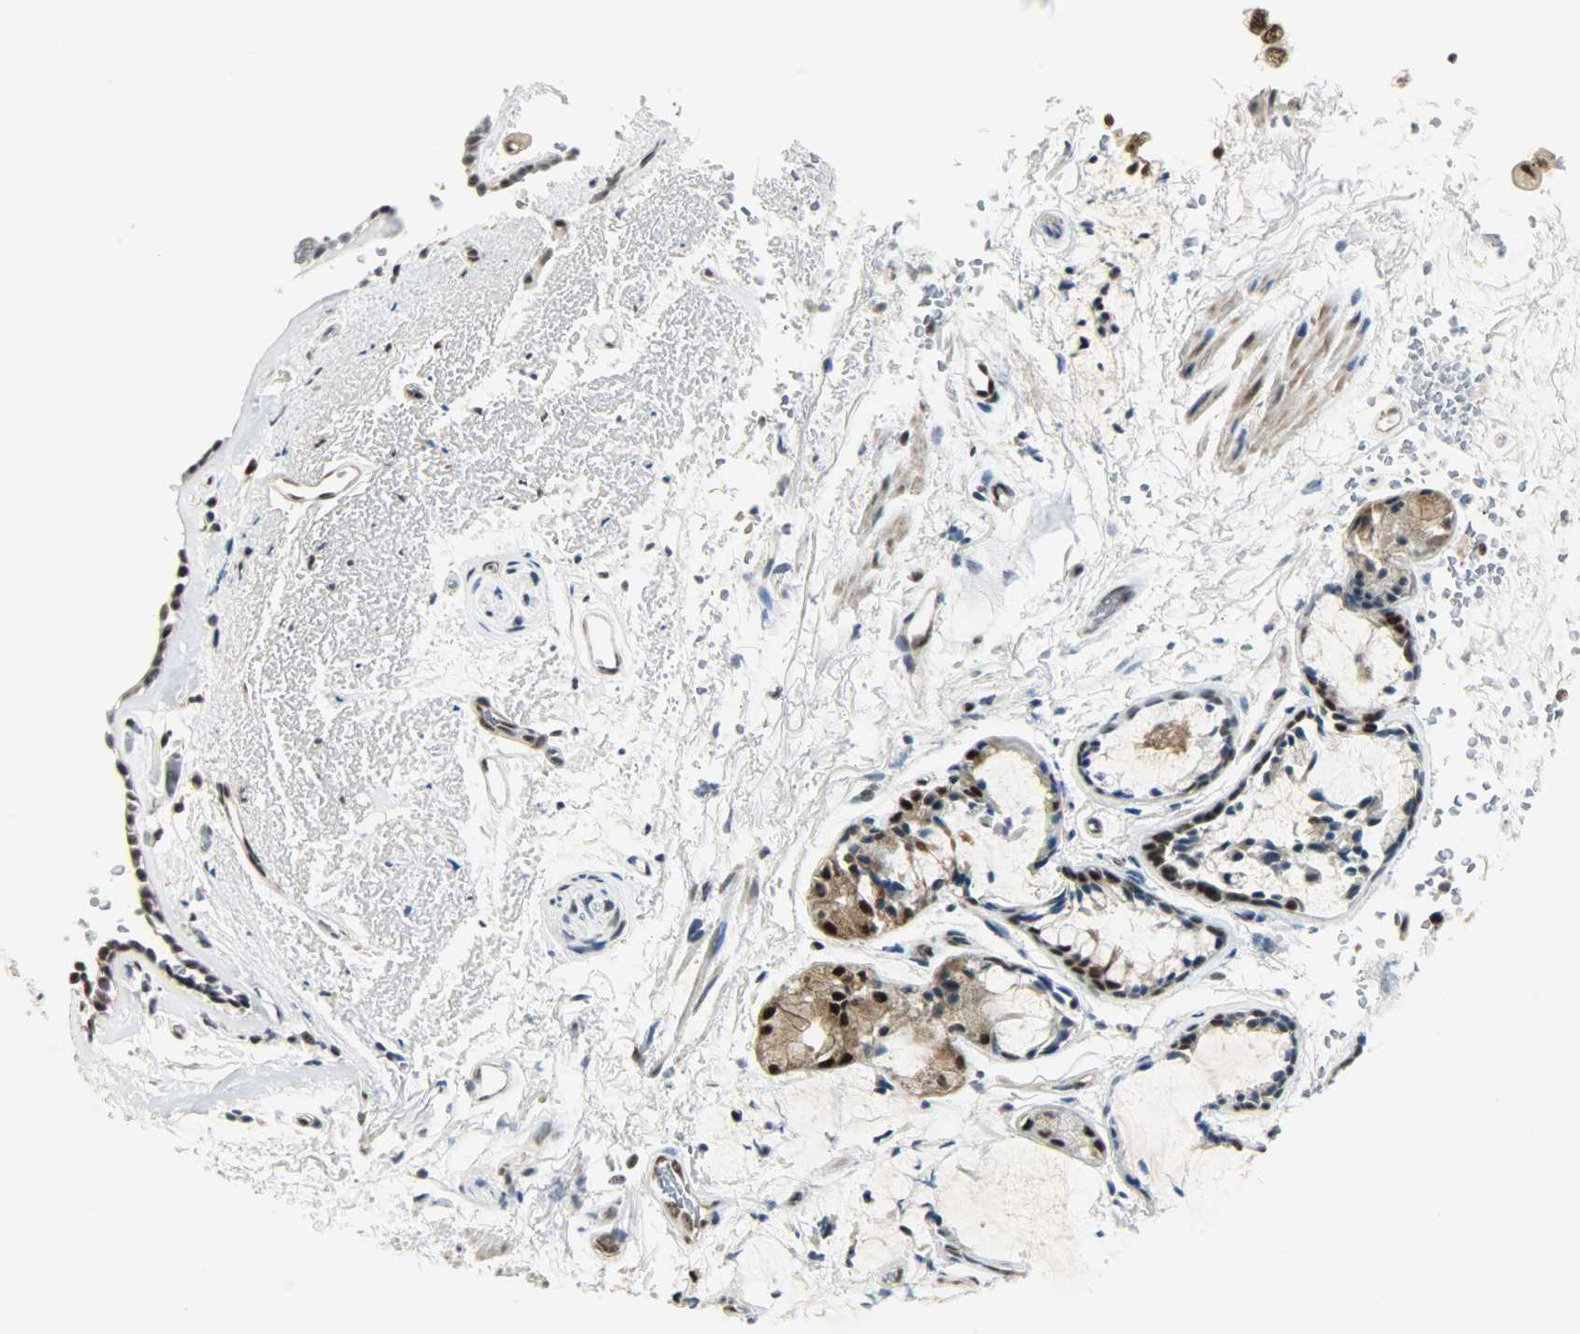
{"staining": {"intensity": "strong", "quantity": ">75%", "location": "nuclear"}, "tissue": "bronchus", "cell_type": "Respiratory epithelial cells", "image_type": "normal", "snomed": [{"axis": "morphology", "description": "Normal tissue, NOS"}, {"axis": "morphology", "description": "Adenocarcinoma, NOS"}, {"axis": "topography", "description": "Bronchus"}, {"axis": "topography", "description": "Lung"}], "caption": "This histopathology image exhibits IHC staining of unremarkable human bronchus, with high strong nuclear positivity in approximately >75% of respiratory epithelial cells.", "gene": "SUGP1", "patient": {"sex": "male", "age": 71}}